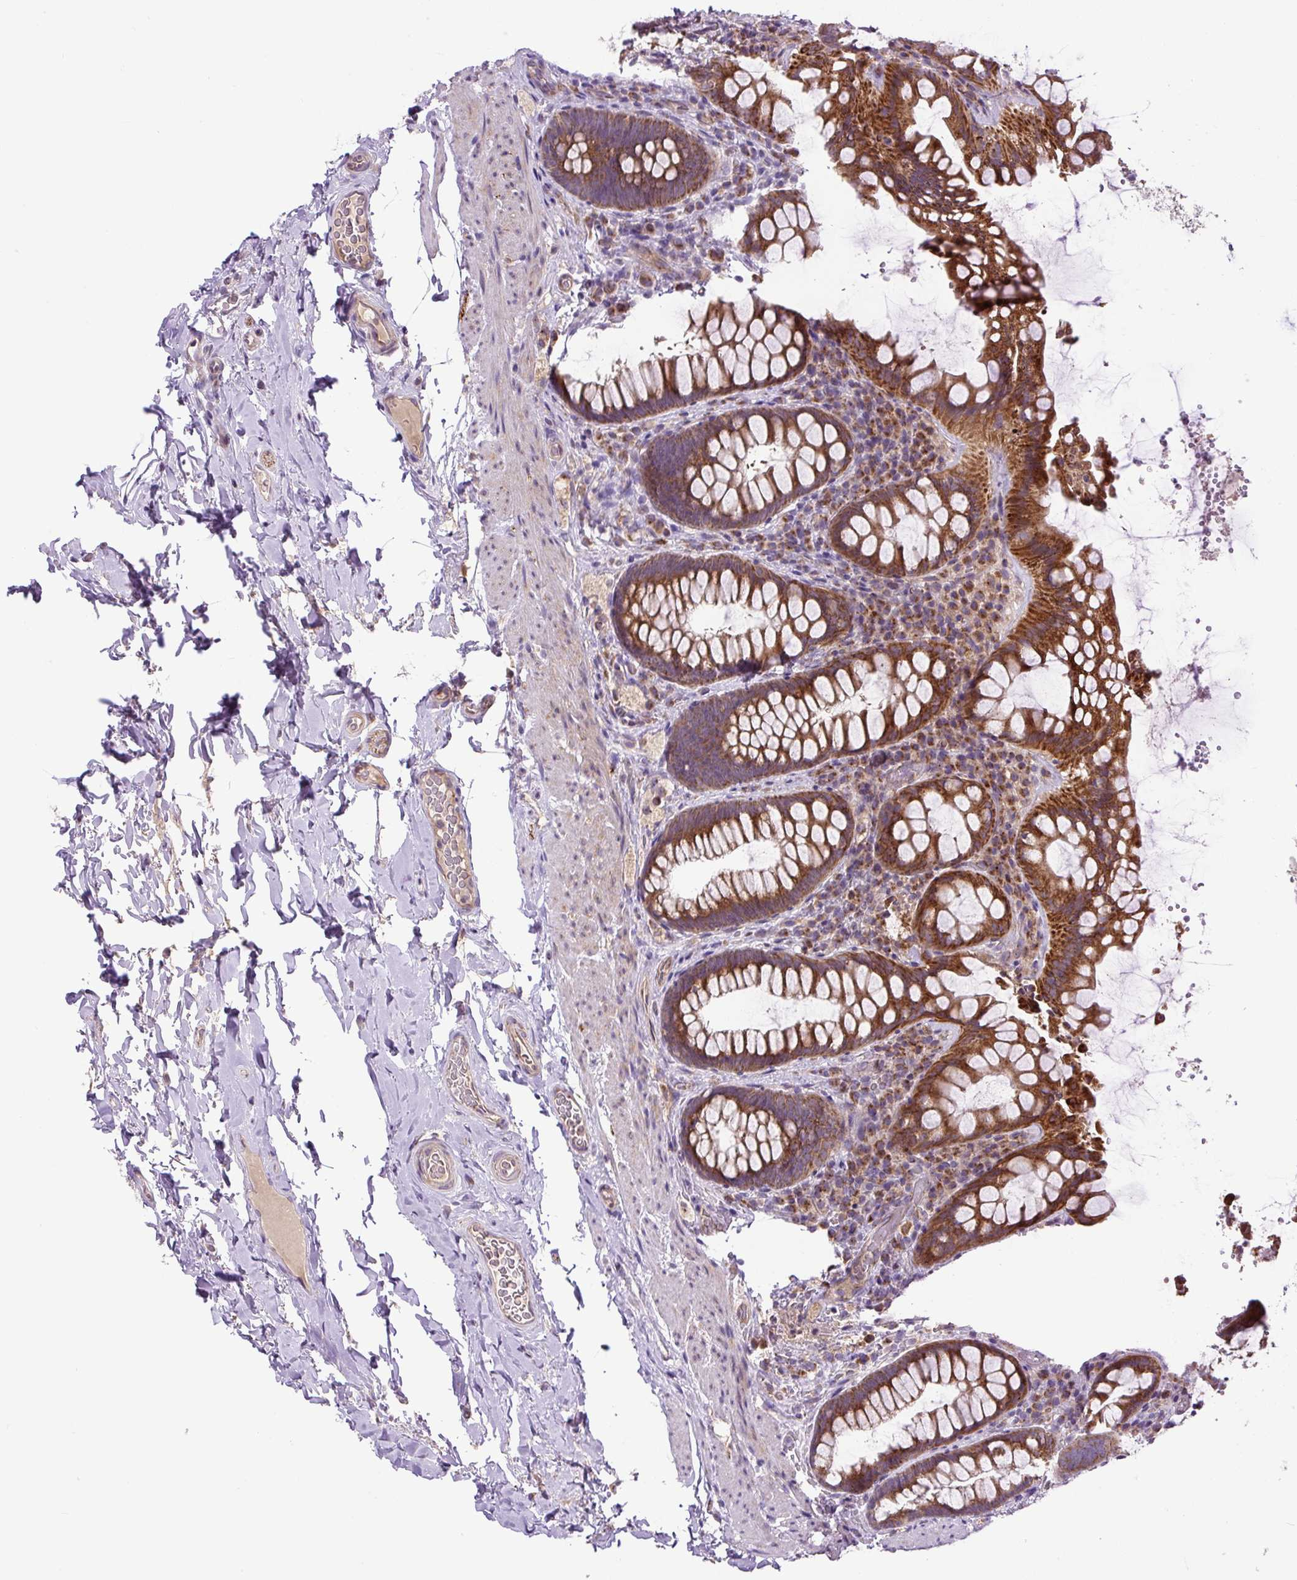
{"staining": {"intensity": "strong", "quantity": ">75%", "location": "cytoplasmic/membranous"}, "tissue": "rectum", "cell_type": "Glandular cells", "image_type": "normal", "snomed": [{"axis": "morphology", "description": "Normal tissue, NOS"}, {"axis": "topography", "description": "Rectum"}], "caption": "High-magnification brightfield microscopy of benign rectum stained with DAB (3,3'-diaminobenzidine) (brown) and counterstained with hematoxylin (blue). glandular cells exhibit strong cytoplasmic/membranous positivity is identified in approximately>75% of cells.", "gene": "ZNF547", "patient": {"sex": "female", "age": 69}}